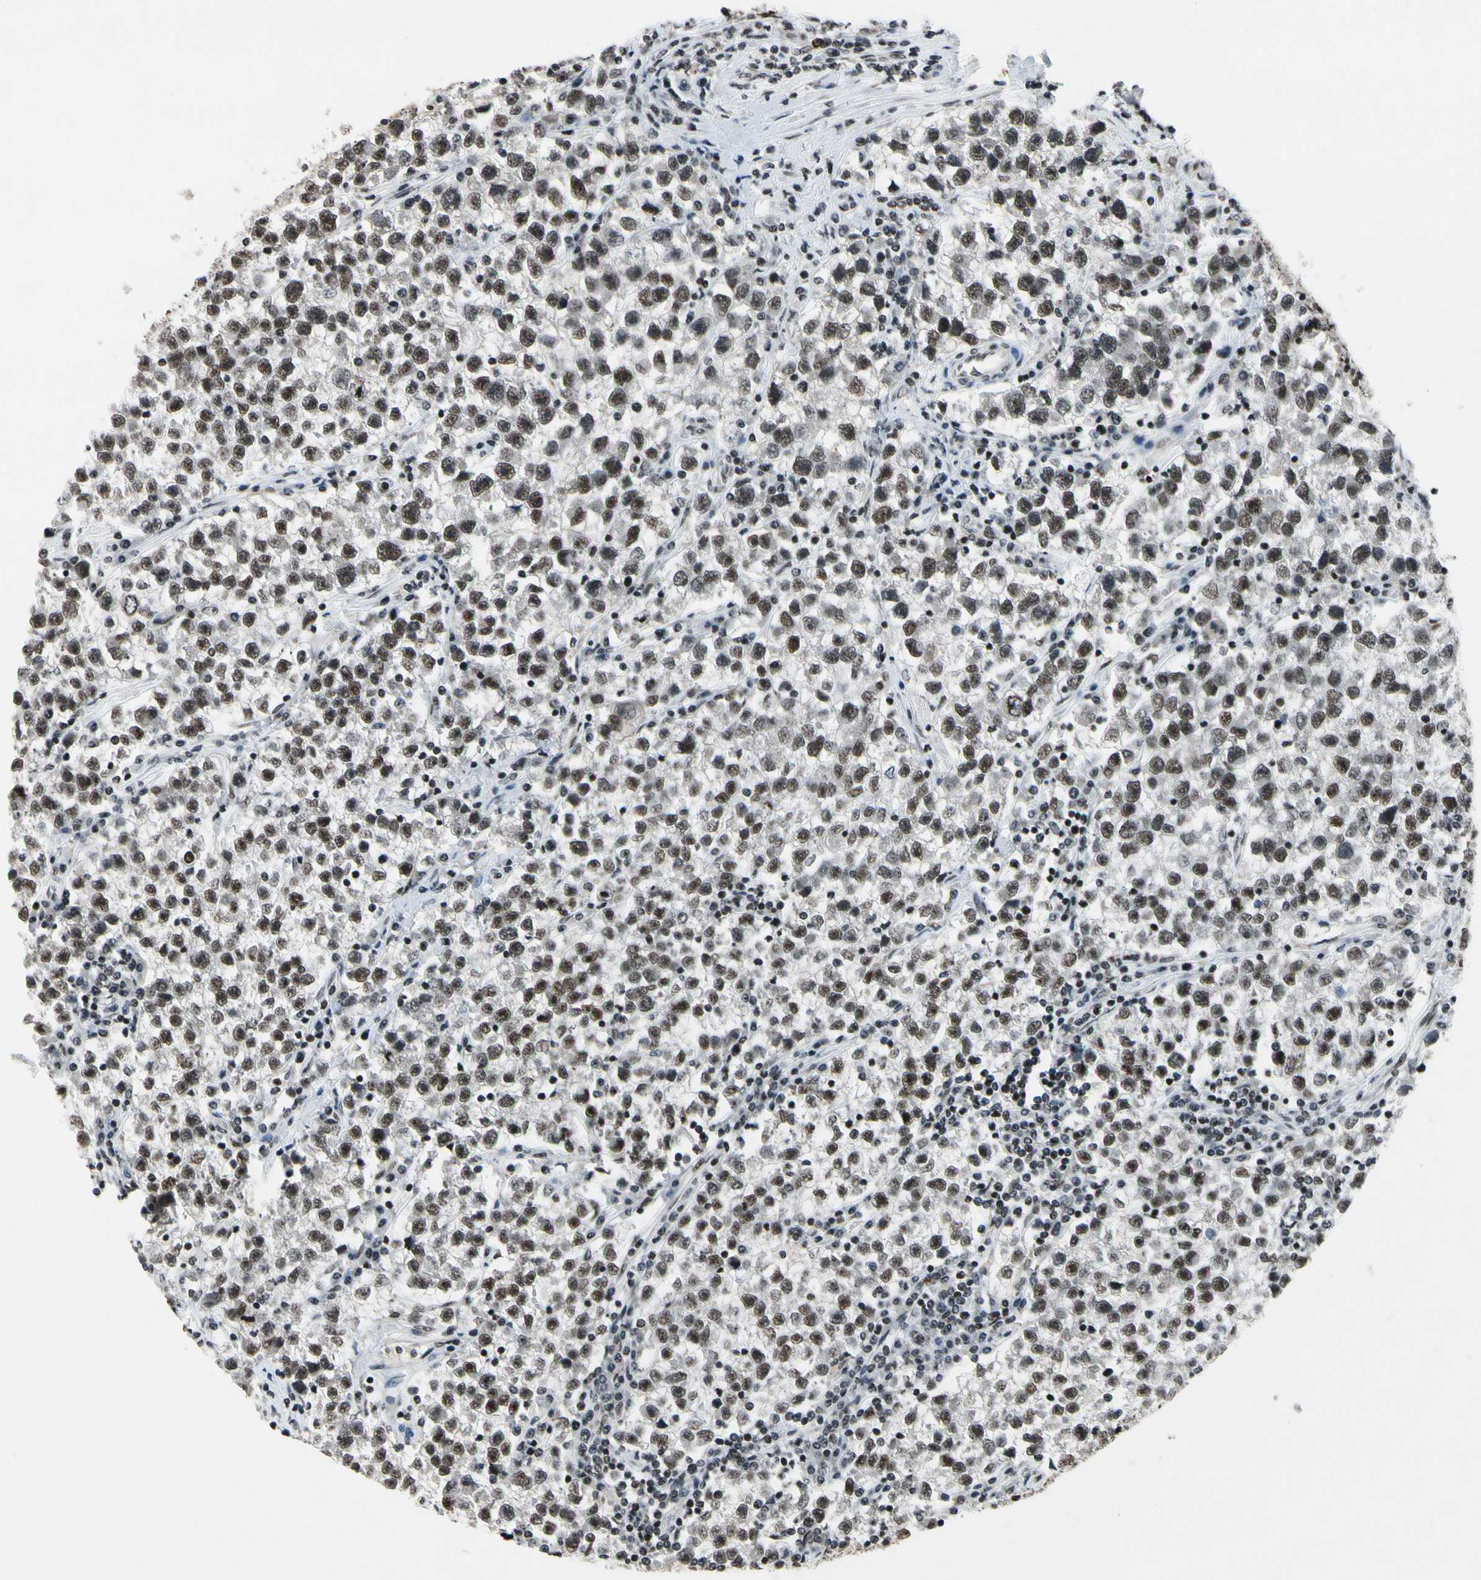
{"staining": {"intensity": "strong", "quantity": ">75%", "location": "nuclear"}, "tissue": "testis cancer", "cell_type": "Tumor cells", "image_type": "cancer", "snomed": [{"axis": "morphology", "description": "Seminoma, NOS"}, {"axis": "topography", "description": "Testis"}], "caption": "DAB immunohistochemical staining of human testis seminoma reveals strong nuclear protein staining in approximately >75% of tumor cells. The protein of interest is shown in brown color, while the nuclei are stained blue.", "gene": "RECQL", "patient": {"sex": "male", "age": 22}}